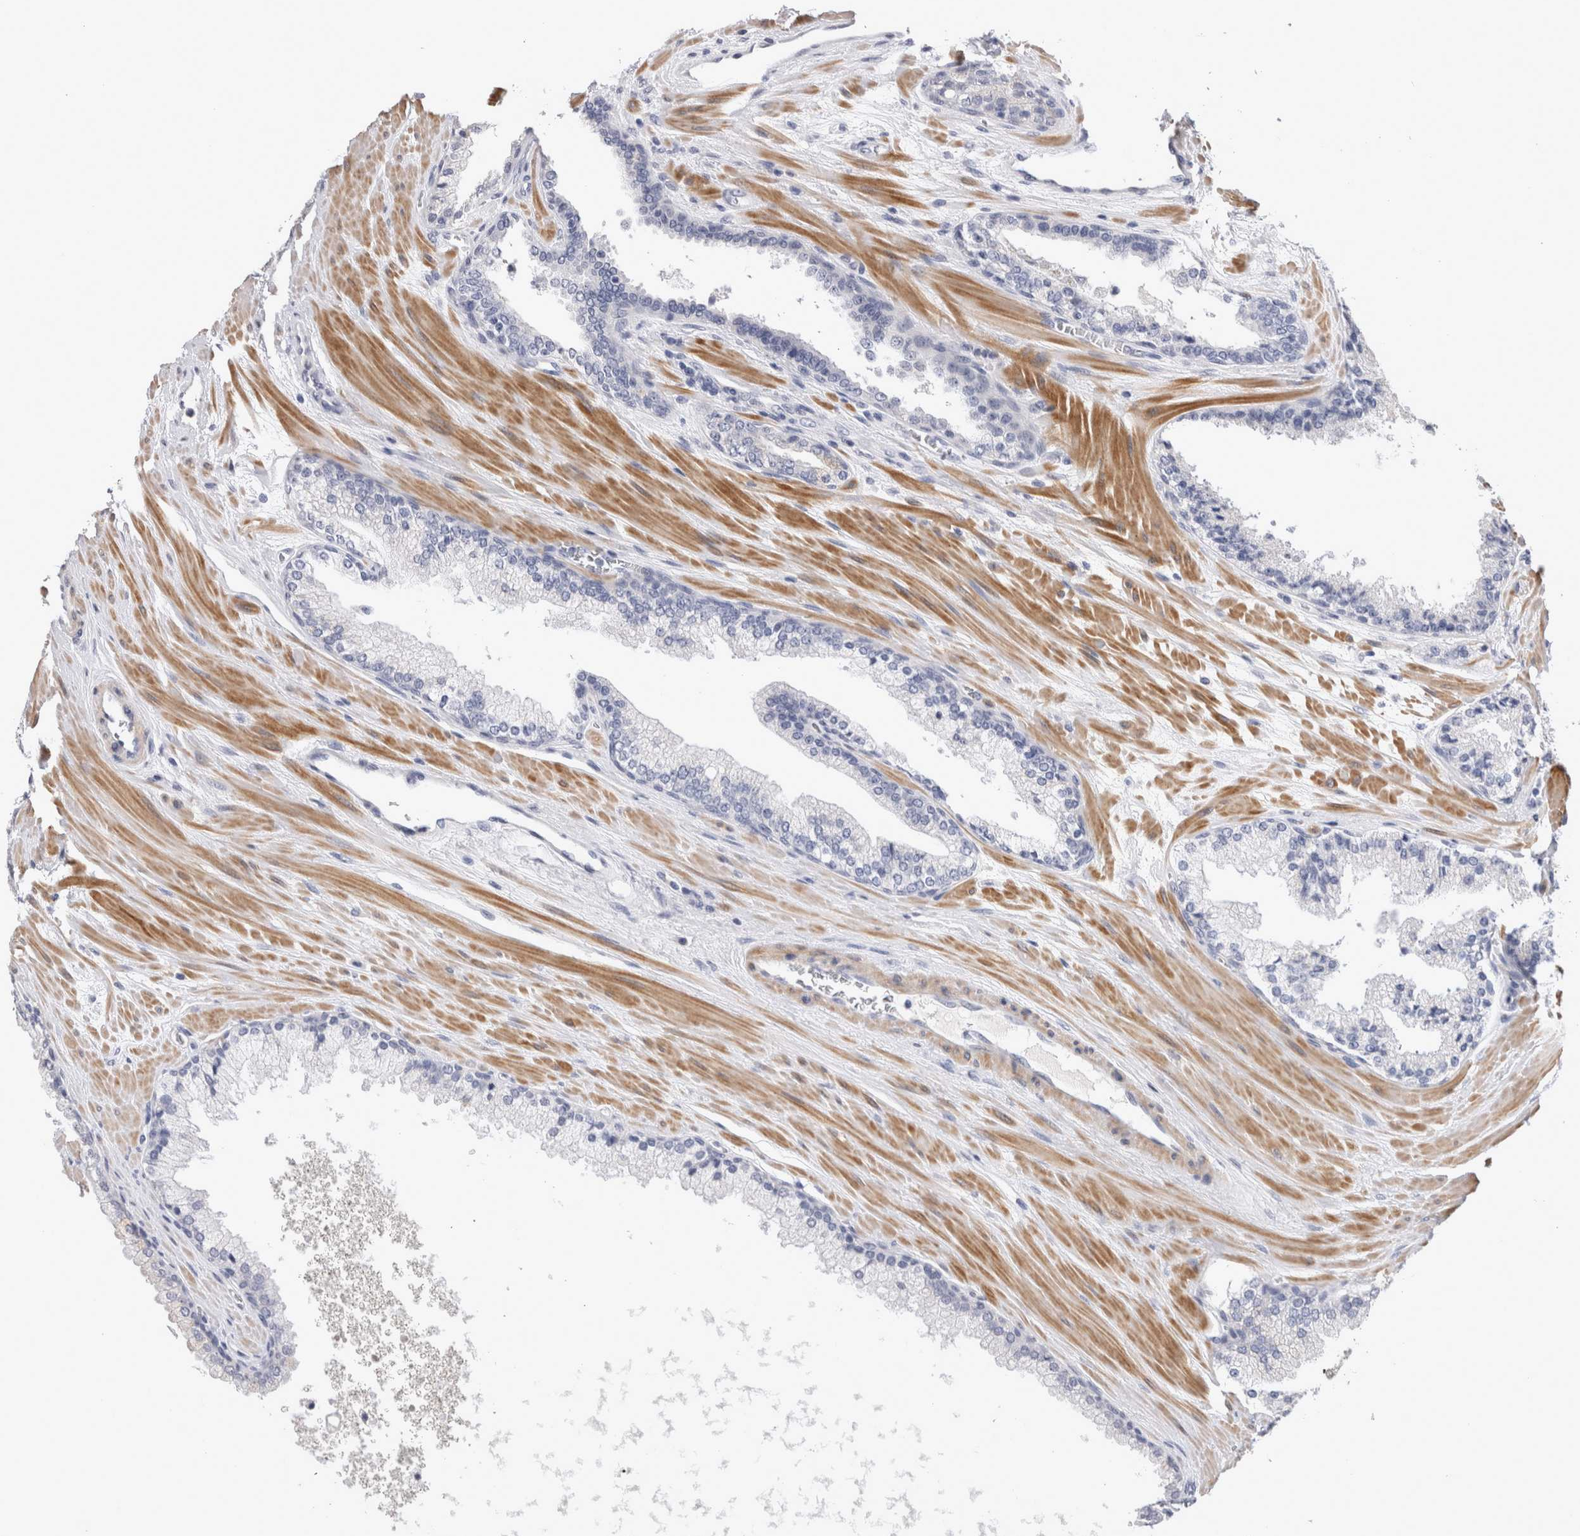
{"staining": {"intensity": "negative", "quantity": "none", "location": "none"}, "tissue": "prostate cancer", "cell_type": "Tumor cells", "image_type": "cancer", "snomed": [{"axis": "morphology", "description": "Adenocarcinoma, High grade"}, {"axis": "topography", "description": "Prostate"}], "caption": "Protein analysis of adenocarcinoma (high-grade) (prostate) exhibits no significant expression in tumor cells.", "gene": "CRYBG1", "patient": {"sex": "male", "age": 65}}